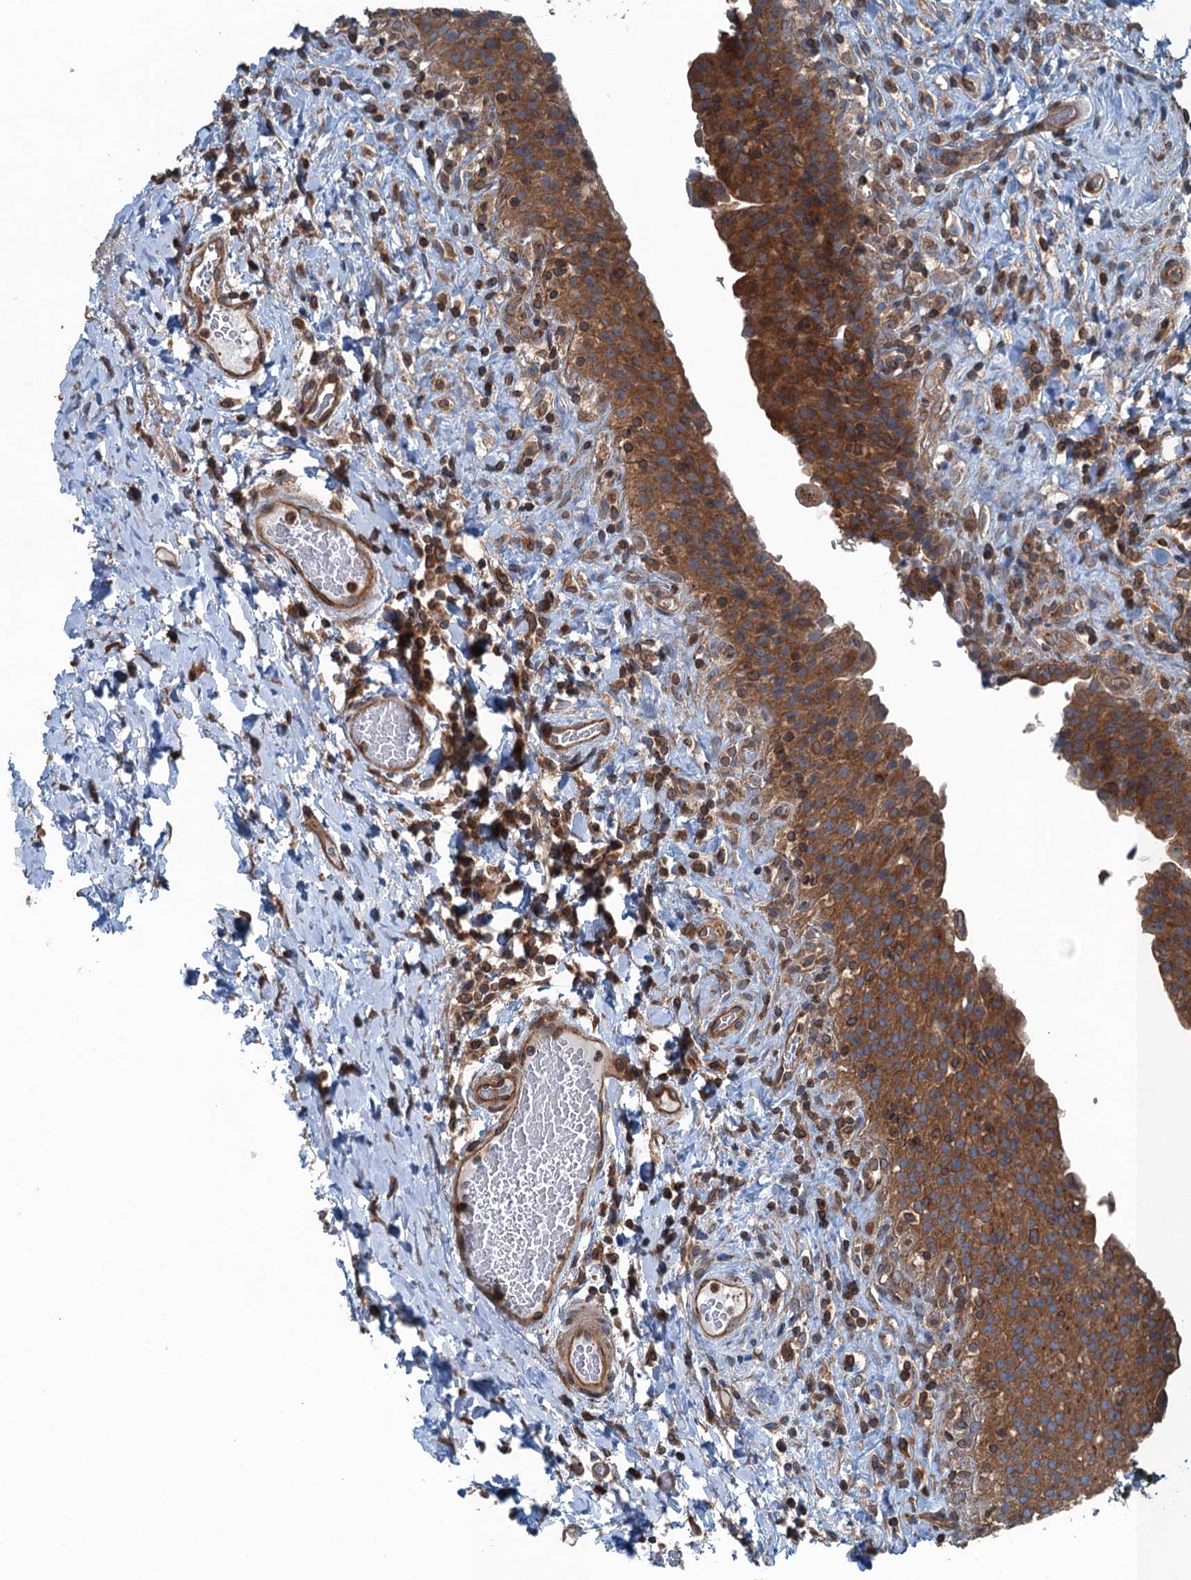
{"staining": {"intensity": "strong", "quantity": ">75%", "location": "cytoplasmic/membranous"}, "tissue": "urinary bladder", "cell_type": "Urothelial cells", "image_type": "normal", "snomed": [{"axis": "morphology", "description": "Normal tissue, NOS"}, {"axis": "morphology", "description": "Inflammation, NOS"}, {"axis": "topography", "description": "Urinary bladder"}], "caption": "Immunohistochemical staining of unremarkable urinary bladder demonstrates high levels of strong cytoplasmic/membranous staining in about >75% of urothelial cells. (IHC, brightfield microscopy, high magnification).", "gene": "TRAPPC8", "patient": {"sex": "male", "age": 64}}